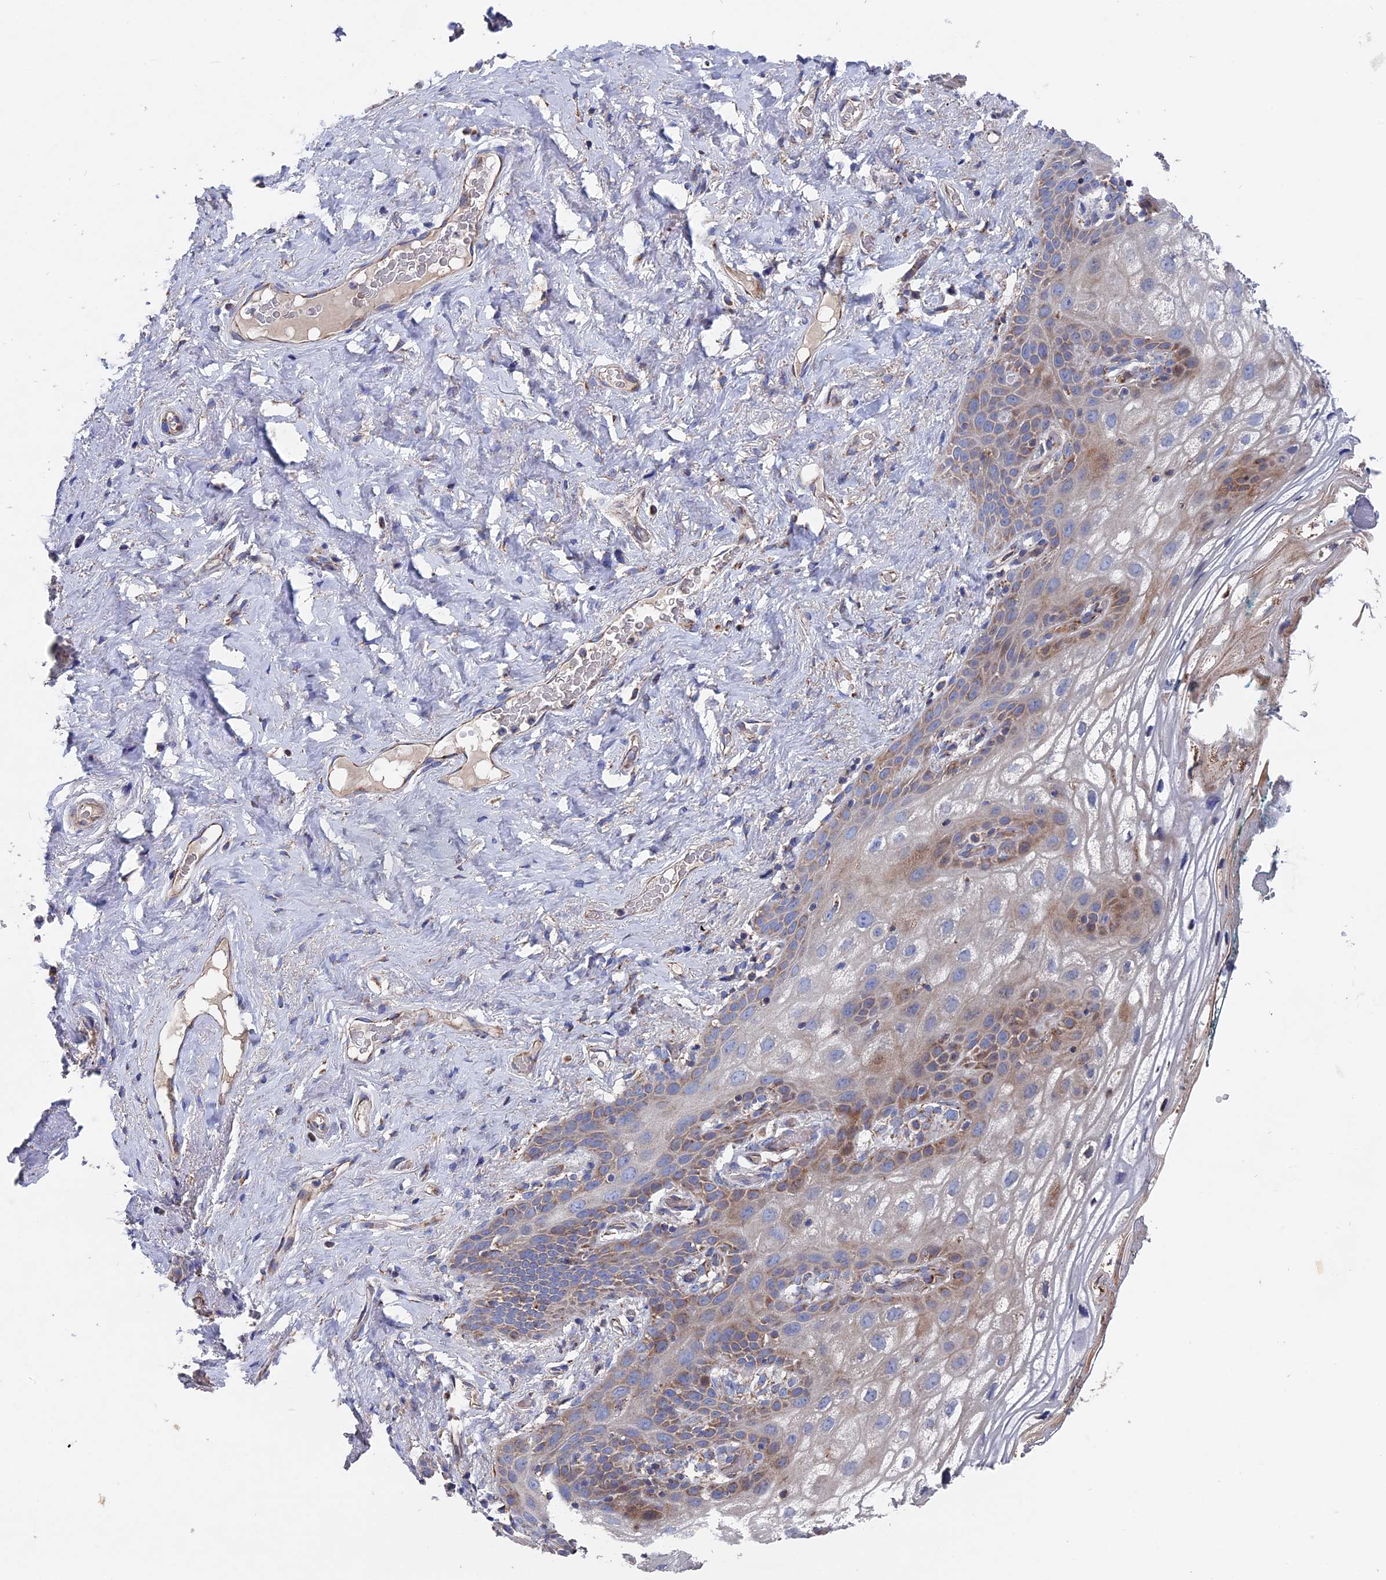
{"staining": {"intensity": "moderate", "quantity": "25%-75%", "location": "cytoplasmic/membranous"}, "tissue": "vagina", "cell_type": "Squamous epithelial cells", "image_type": "normal", "snomed": [{"axis": "morphology", "description": "Normal tissue, NOS"}, {"axis": "topography", "description": "Vagina"}], "caption": "The histopathology image demonstrates immunohistochemical staining of unremarkable vagina. There is moderate cytoplasmic/membranous staining is appreciated in approximately 25%-75% of squamous epithelial cells.", "gene": "TGFA", "patient": {"sex": "female", "age": 68}}